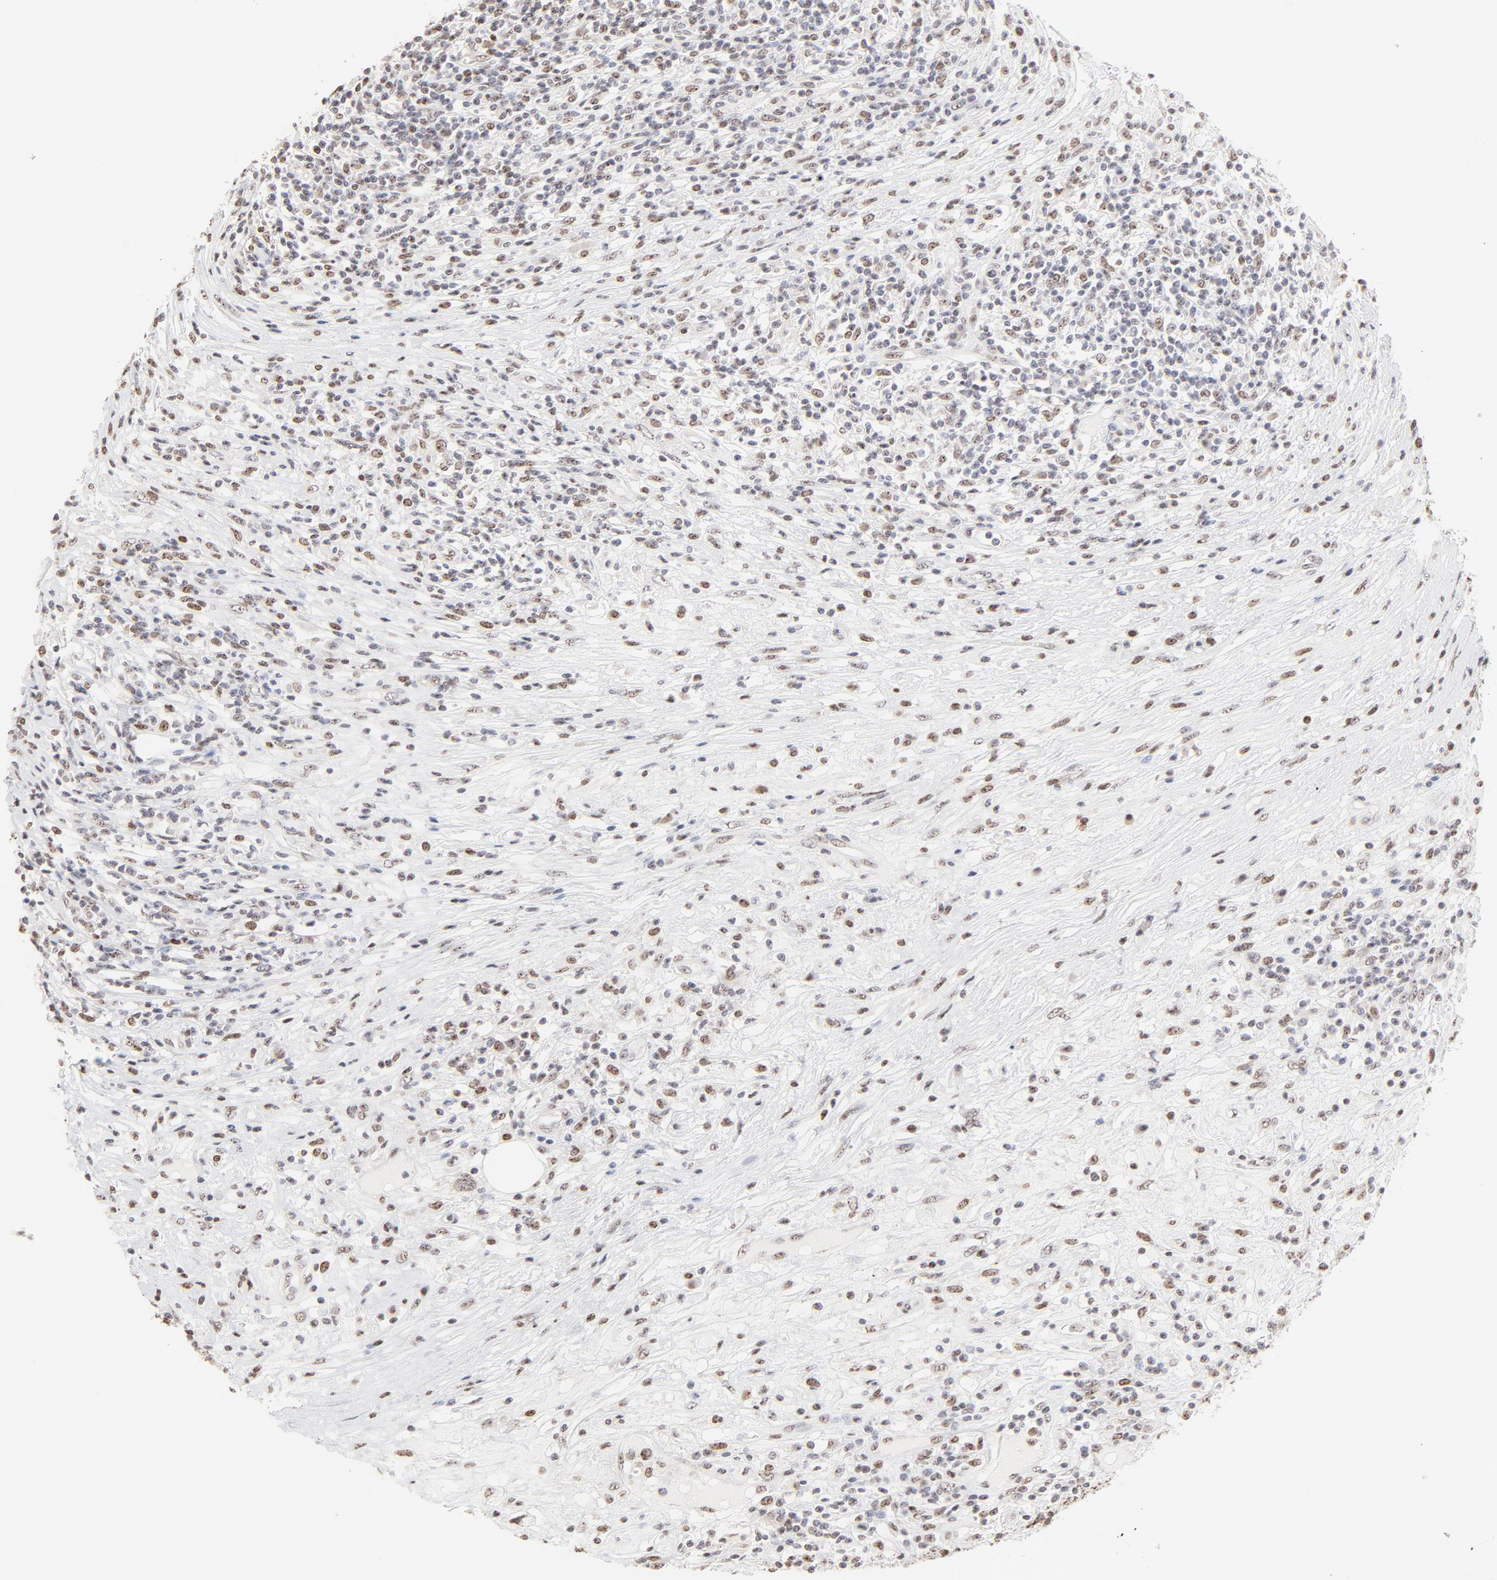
{"staining": {"intensity": "weak", "quantity": "<25%", "location": "nuclear"}, "tissue": "lymphoma", "cell_type": "Tumor cells", "image_type": "cancer", "snomed": [{"axis": "morphology", "description": "Malignant lymphoma, non-Hodgkin's type, High grade"}, {"axis": "topography", "description": "Lymph node"}], "caption": "A histopathology image of malignant lymphoma, non-Hodgkin's type (high-grade) stained for a protein displays no brown staining in tumor cells.", "gene": "NFIL3", "patient": {"sex": "female", "age": 84}}